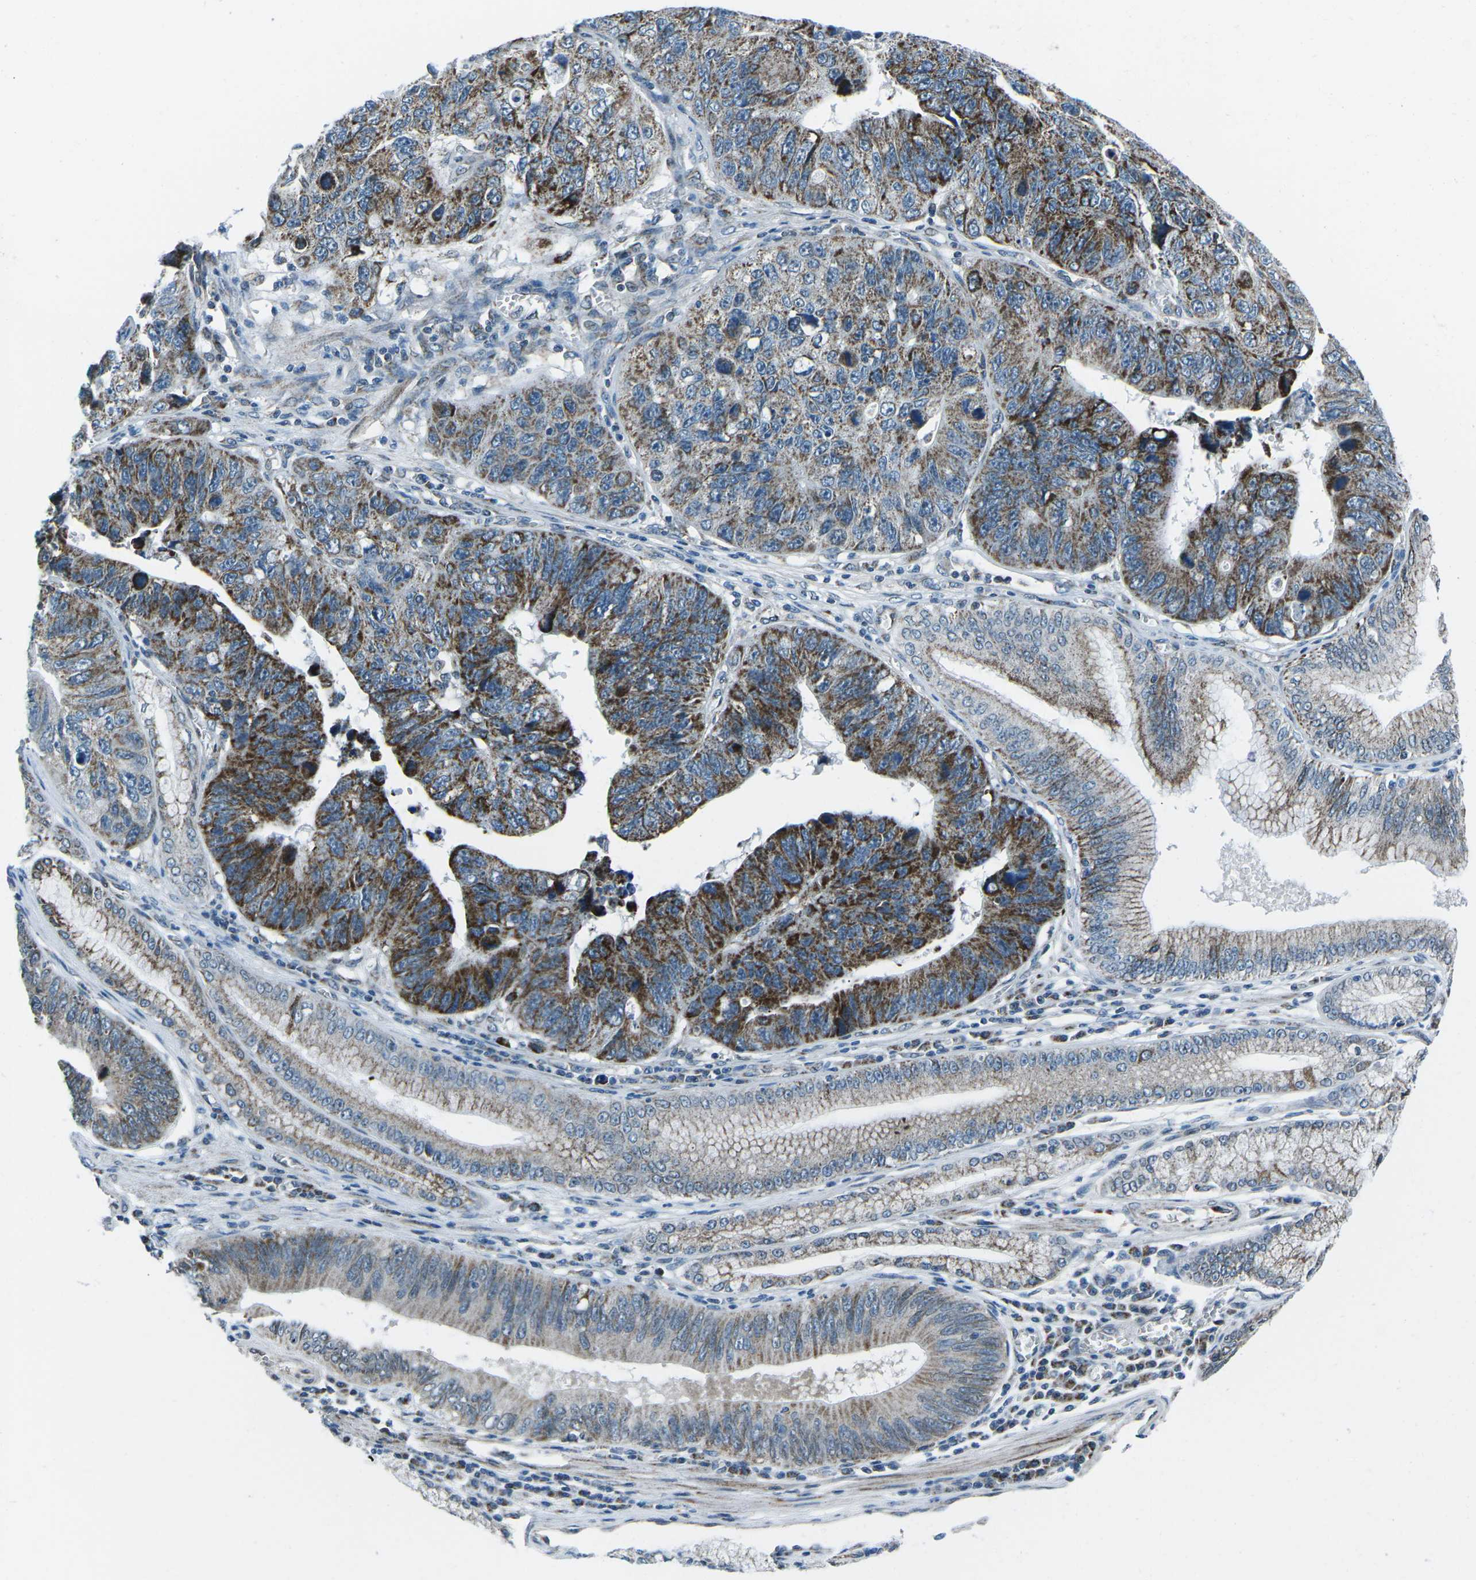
{"staining": {"intensity": "strong", "quantity": "25%-75%", "location": "cytoplasmic/membranous"}, "tissue": "stomach cancer", "cell_type": "Tumor cells", "image_type": "cancer", "snomed": [{"axis": "morphology", "description": "Adenocarcinoma, NOS"}, {"axis": "topography", "description": "Stomach"}], "caption": "Strong cytoplasmic/membranous positivity for a protein is present in about 25%-75% of tumor cells of stomach cancer (adenocarcinoma) using IHC.", "gene": "RFESD", "patient": {"sex": "male", "age": 59}}